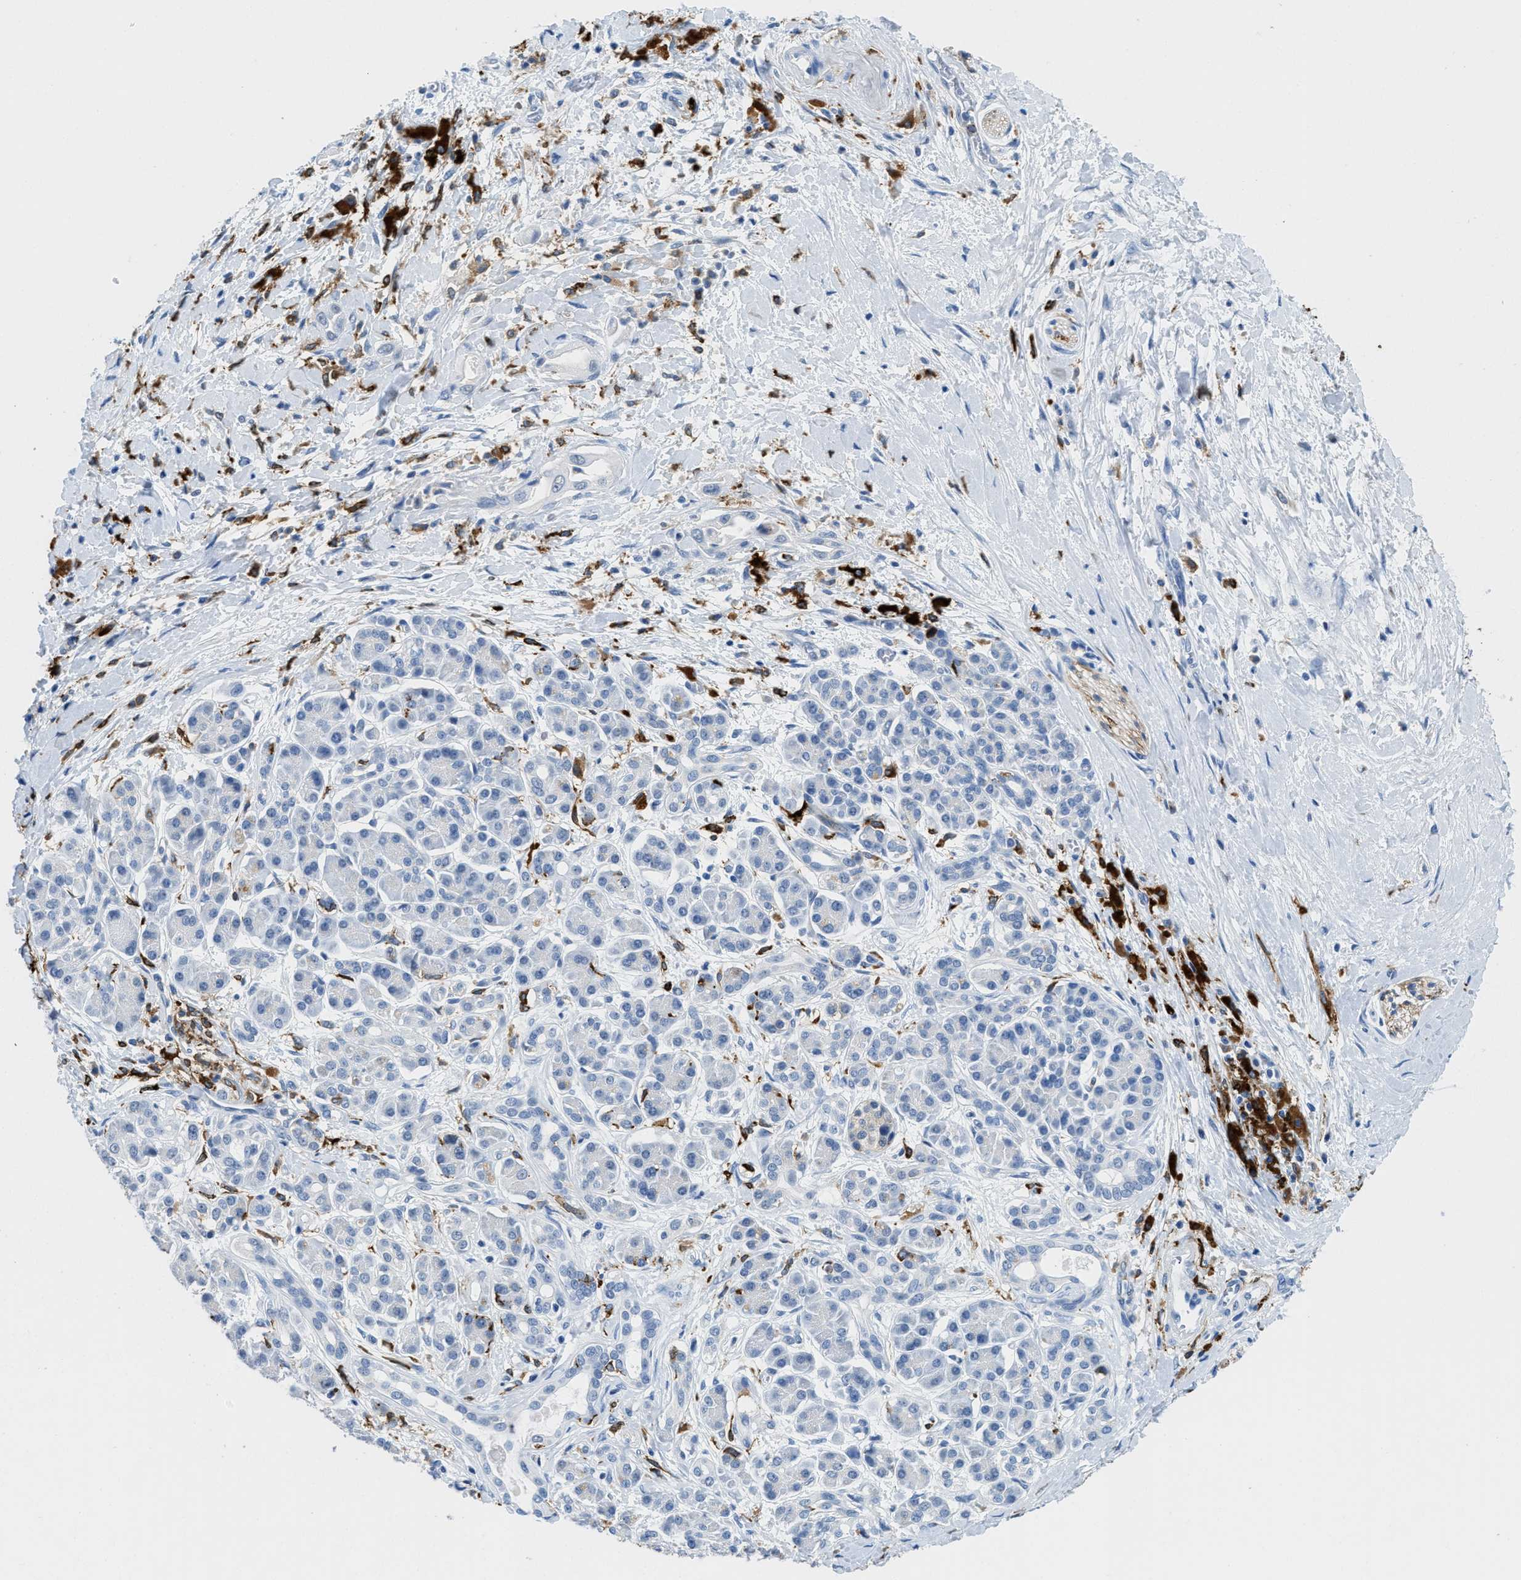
{"staining": {"intensity": "negative", "quantity": "none", "location": "none"}, "tissue": "pancreatic cancer", "cell_type": "Tumor cells", "image_type": "cancer", "snomed": [{"axis": "morphology", "description": "Adenocarcinoma, NOS"}, {"axis": "topography", "description": "Pancreas"}], "caption": "IHC of human pancreatic cancer (adenocarcinoma) demonstrates no positivity in tumor cells. Nuclei are stained in blue.", "gene": "CD226", "patient": {"sex": "male", "age": 55}}